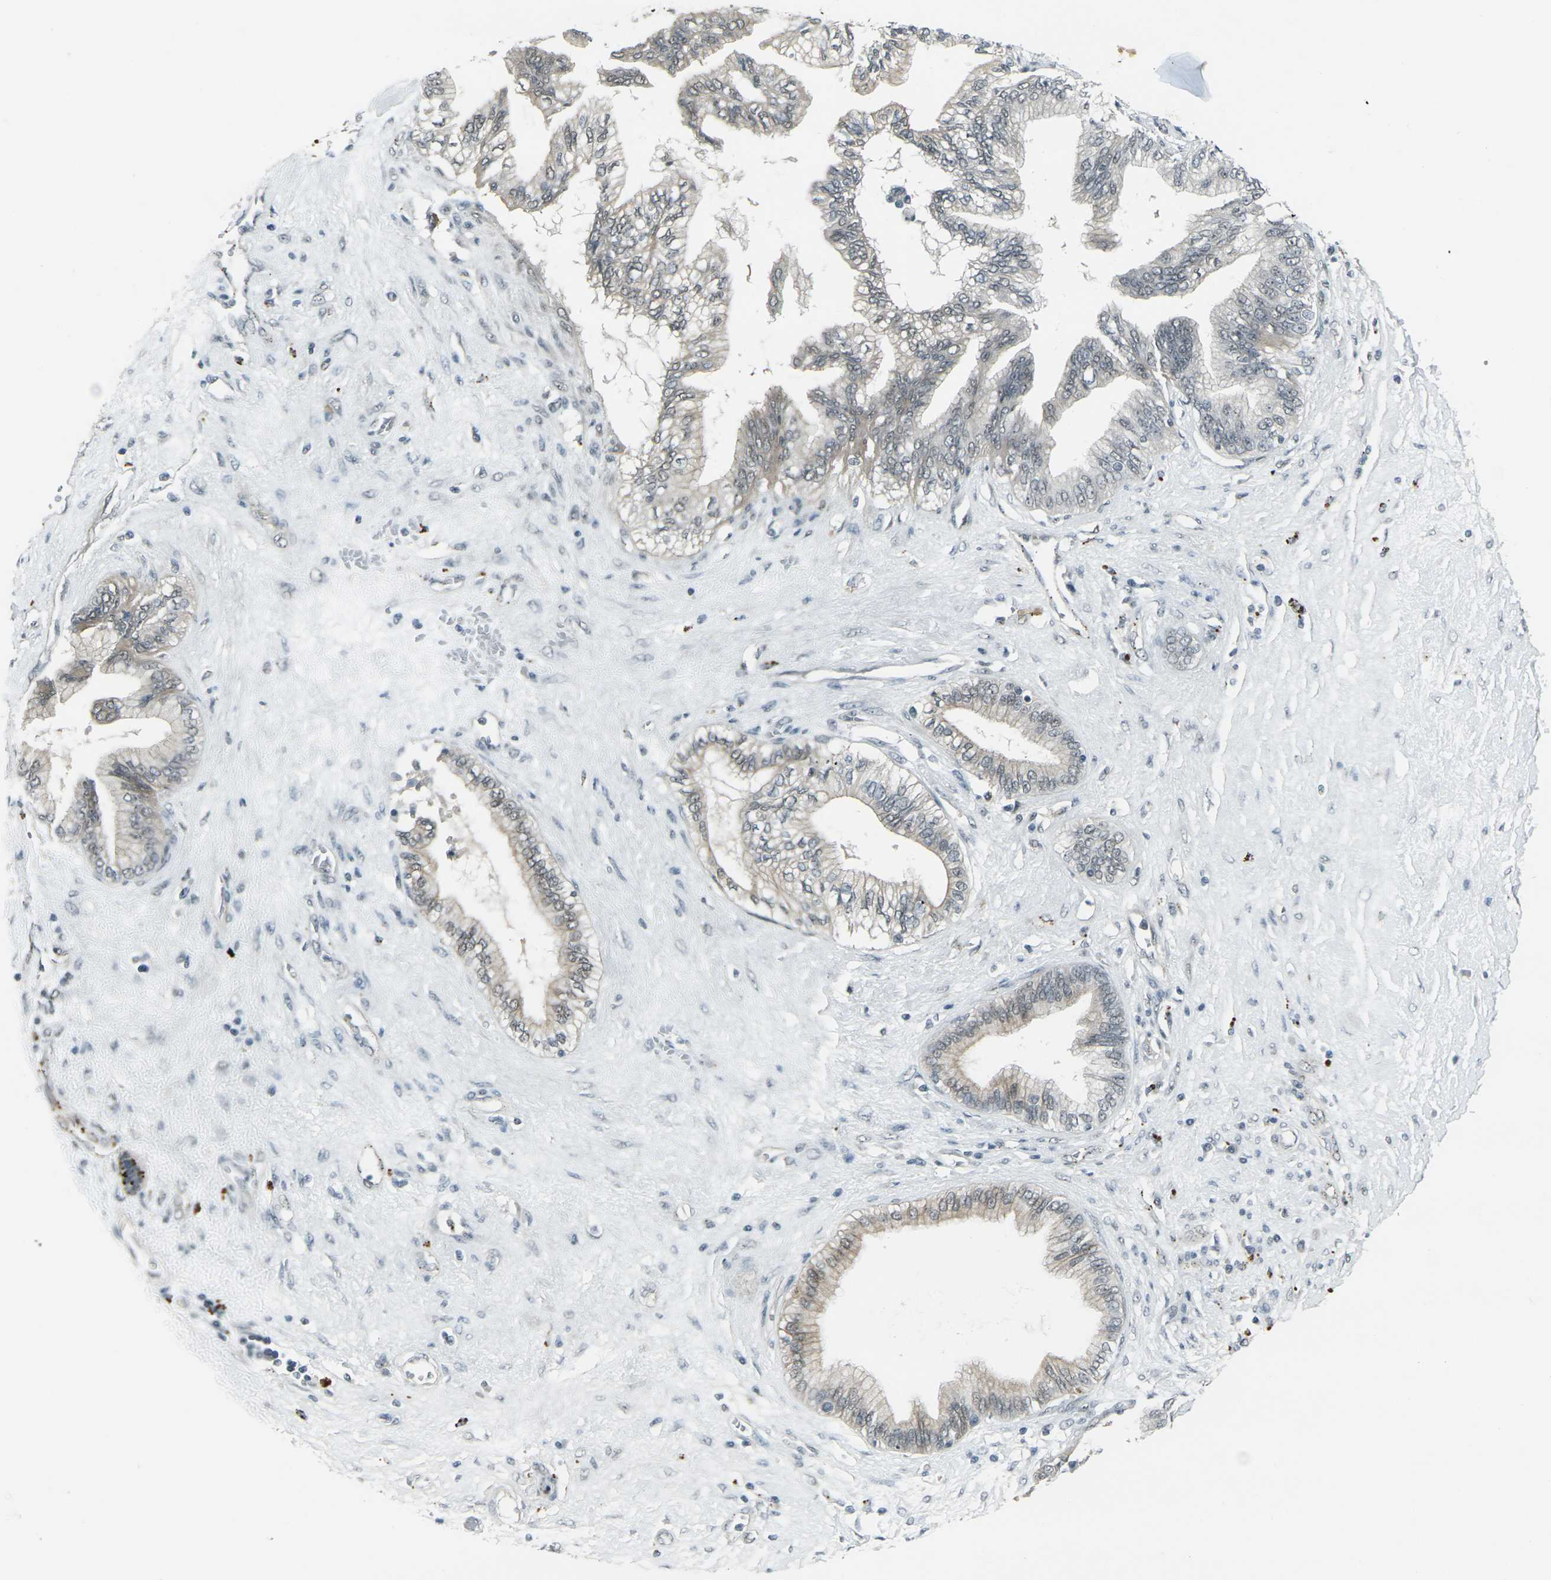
{"staining": {"intensity": "weak", "quantity": "<25%", "location": "nuclear"}, "tissue": "pancreatic cancer", "cell_type": "Tumor cells", "image_type": "cancer", "snomed": [{"axis": "morphology", "description": "Adenocarcinoma, NOS"}, {"axis": "topography", "description": "Pancreas"}], "caption": "Immunohistochemical staining of human pancreatic cancer reveals no significant positivity in tumor cells.", "gene": "GPR19", "patient": {"sex": "female", "age": 70}}